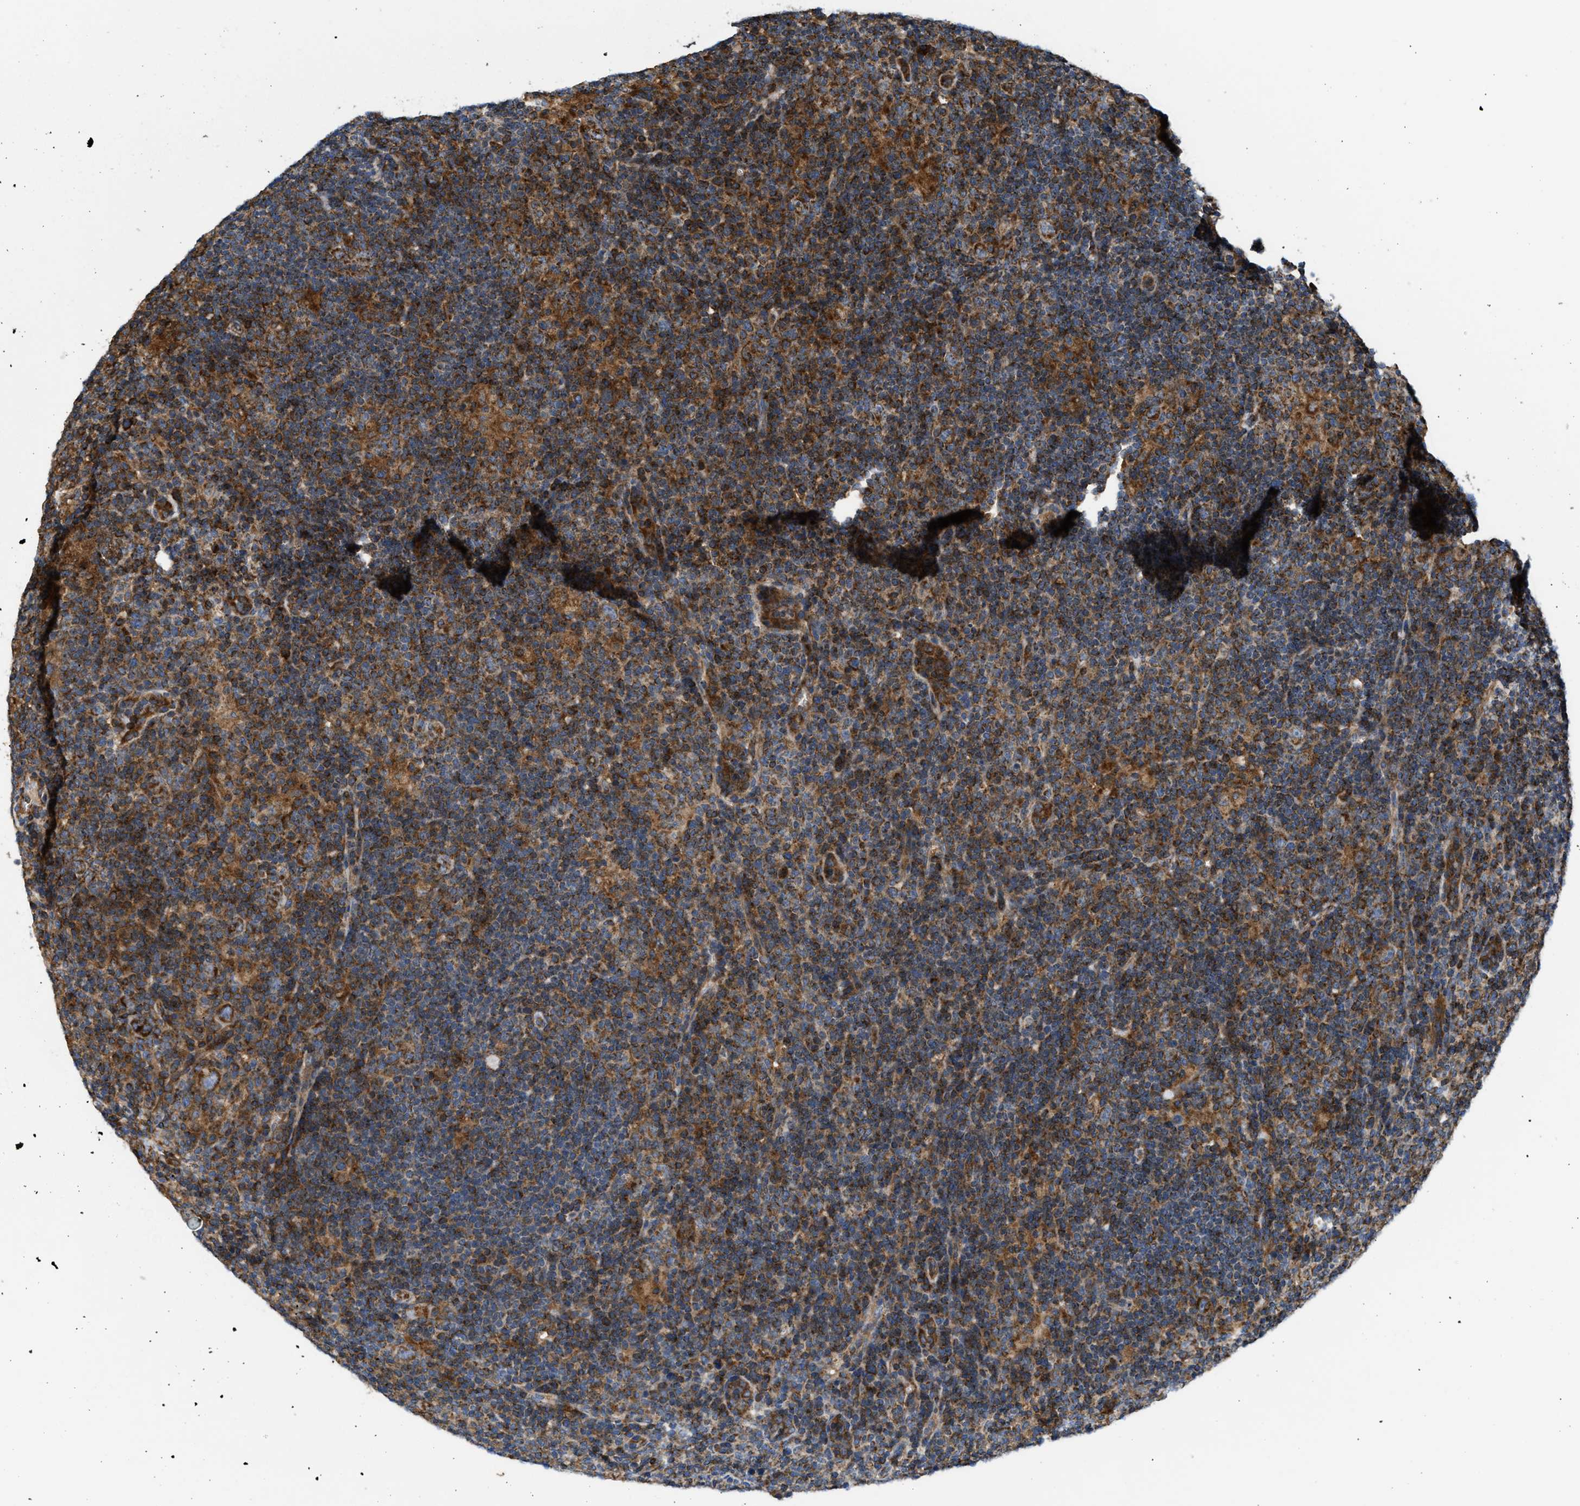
{"staining": {"intensity": "strong", "quantity": ">75%", "location": "cytoplasmic/membranous"}, "tissue": "lymphoma", "cell_type": "Tumor cells", "image_type": "cancer", "snomed": [{"axis": "morphology", "description": "Hodgkin's disease, NOS"}, {"axis": "topography", "description": "Lymph node"}], "caption": "Immunohistochemical staining of lymphoma demonstrates high levels of strong cytoplasmic/membranous protein staining in approximately >75% of tumor cells.", "gene": "OPTN", "patient": {"sex": "female", "age": 57}}